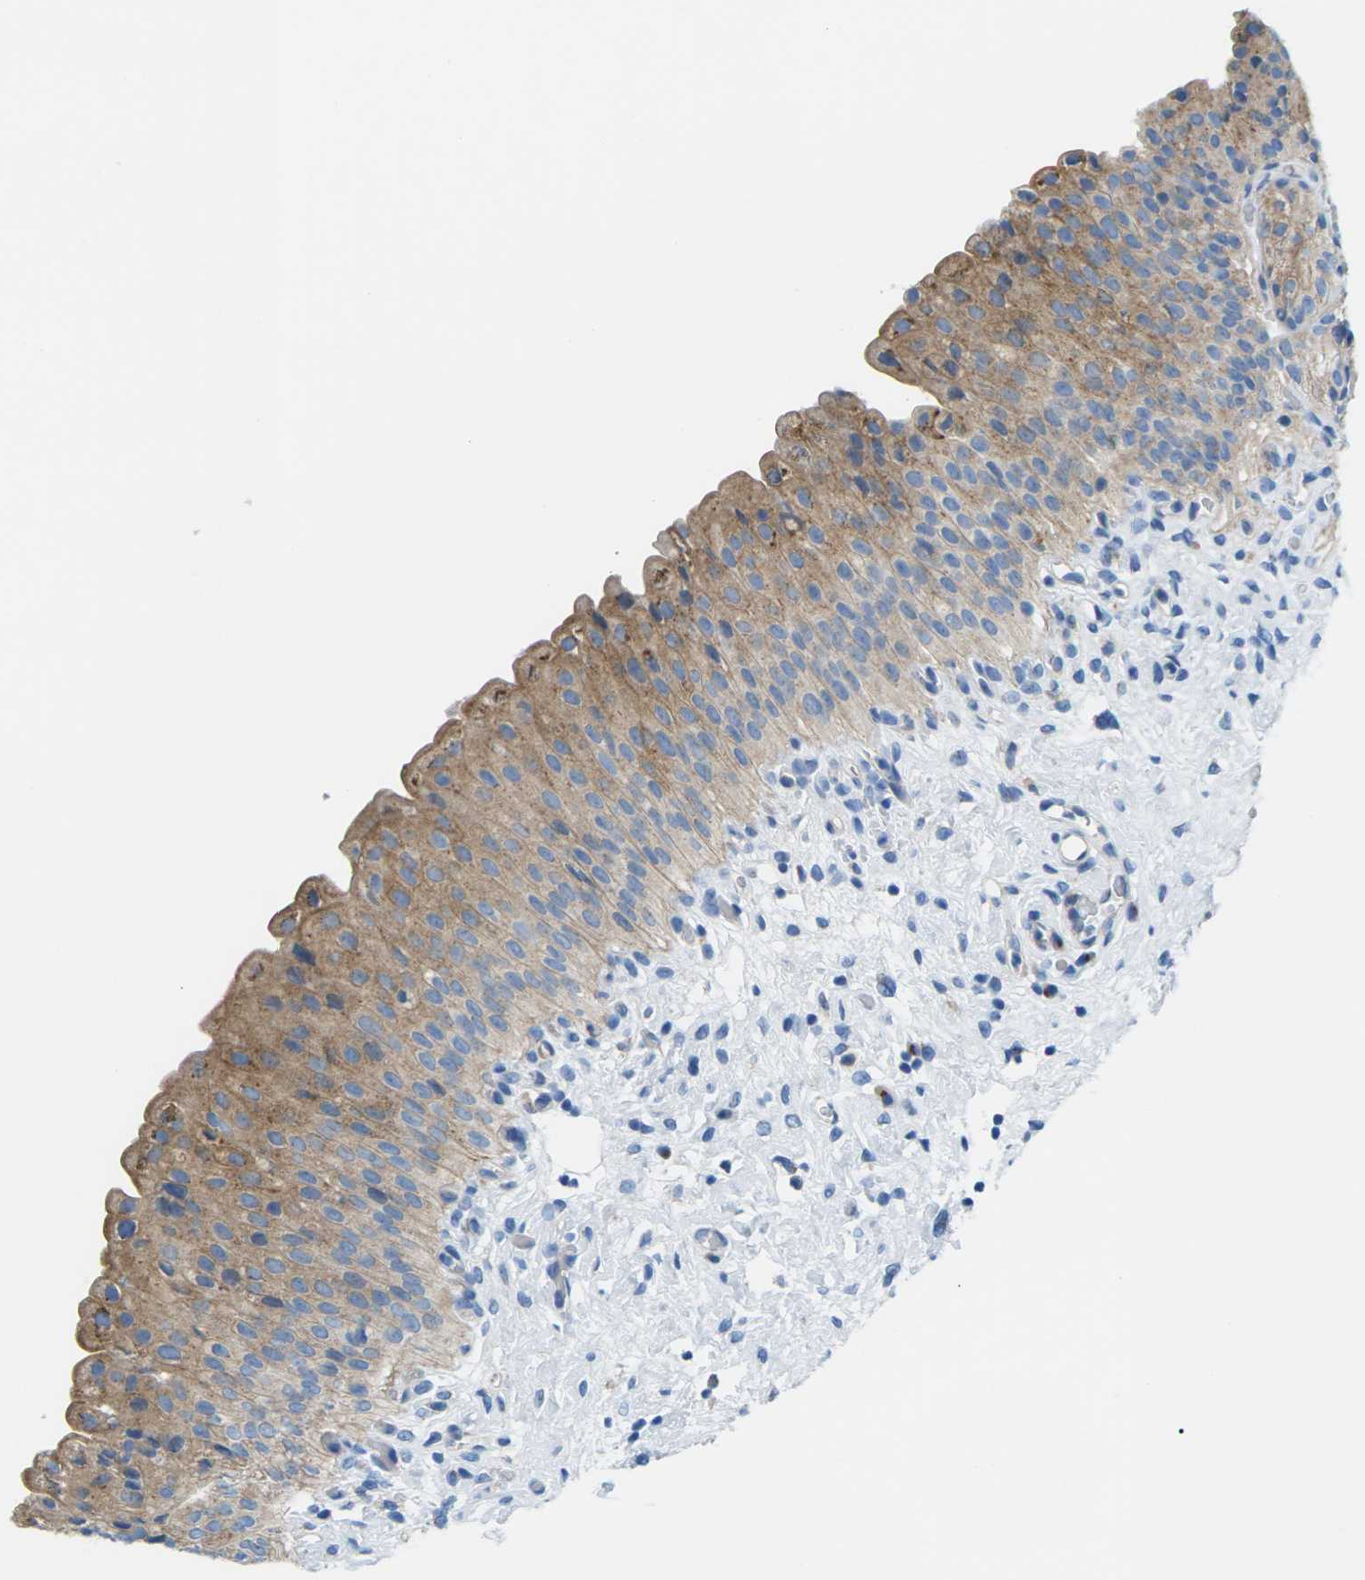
{"staining": {"intensity": "moderate", "quantity": "25%-75%", "location": "cytoplasmic/membranous"}, "tissue": "urinary bladder", "cell_type": "Urothelial cells", "image_type": "normal", "snomed": [{"axis": "morphology", "description": "Normal tissue, NOS"}, {"axis": "morphology", "description": "Urothelial carcinoma, High grade"}, {"axis": "topography", "description": "Urinary bladder"}], "caption": "Immunohistochemical staining of benign human urinary bladder reveals medium levels of moderate cytoplasmic/membranous positivity in approximately 25%-75% of urothelial cells. (brown staining indicates protein expression, while blue staining denotes nuclei).", "gene": "SYNGR2", "patient": {"sex": "male", "age": 46}}